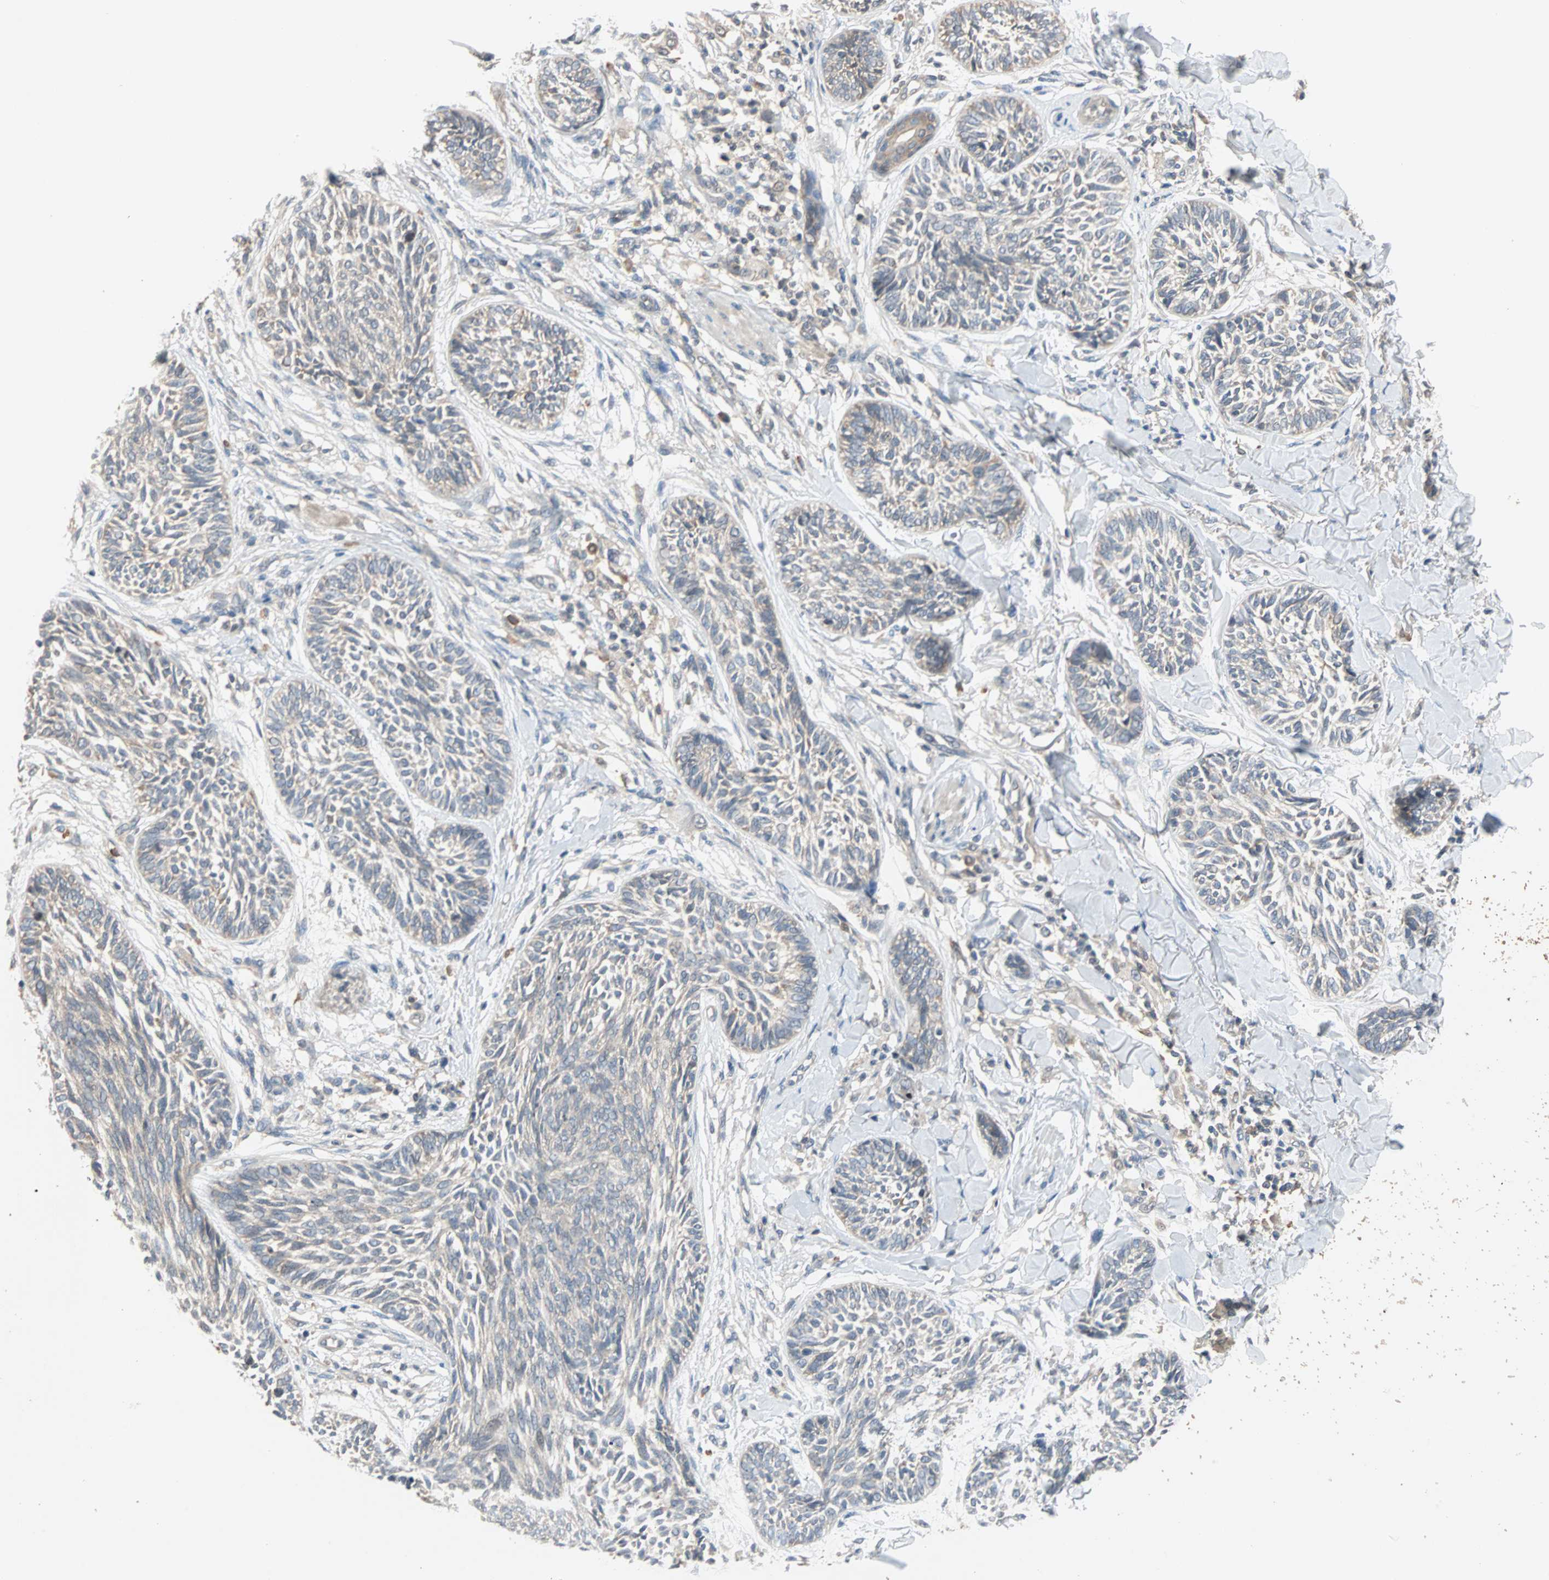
{"staining": {"intensity": "weak", "quantity": ">75%", "location": "cytoplasmic/membranous"}, "tissue": "skin cancer", "cell_type": "Tumor cells", "image_type": "cancer", "snomed": [{"axis": "morphology", "description": "Papilloma, NOS"}, {"axis": "morphology", "description": "Basal cell carcinoma"}, {"axis": "topography", "description": "Skin"}], "caption": "Immunohistochemistry (DAB) staining of skin cancer exhibits weak cytoplasmic/membranous protein staining in approximately >75% of tumor cells.", "gene": "TTF2", "patient": {"sex": "male", "age": 87}}